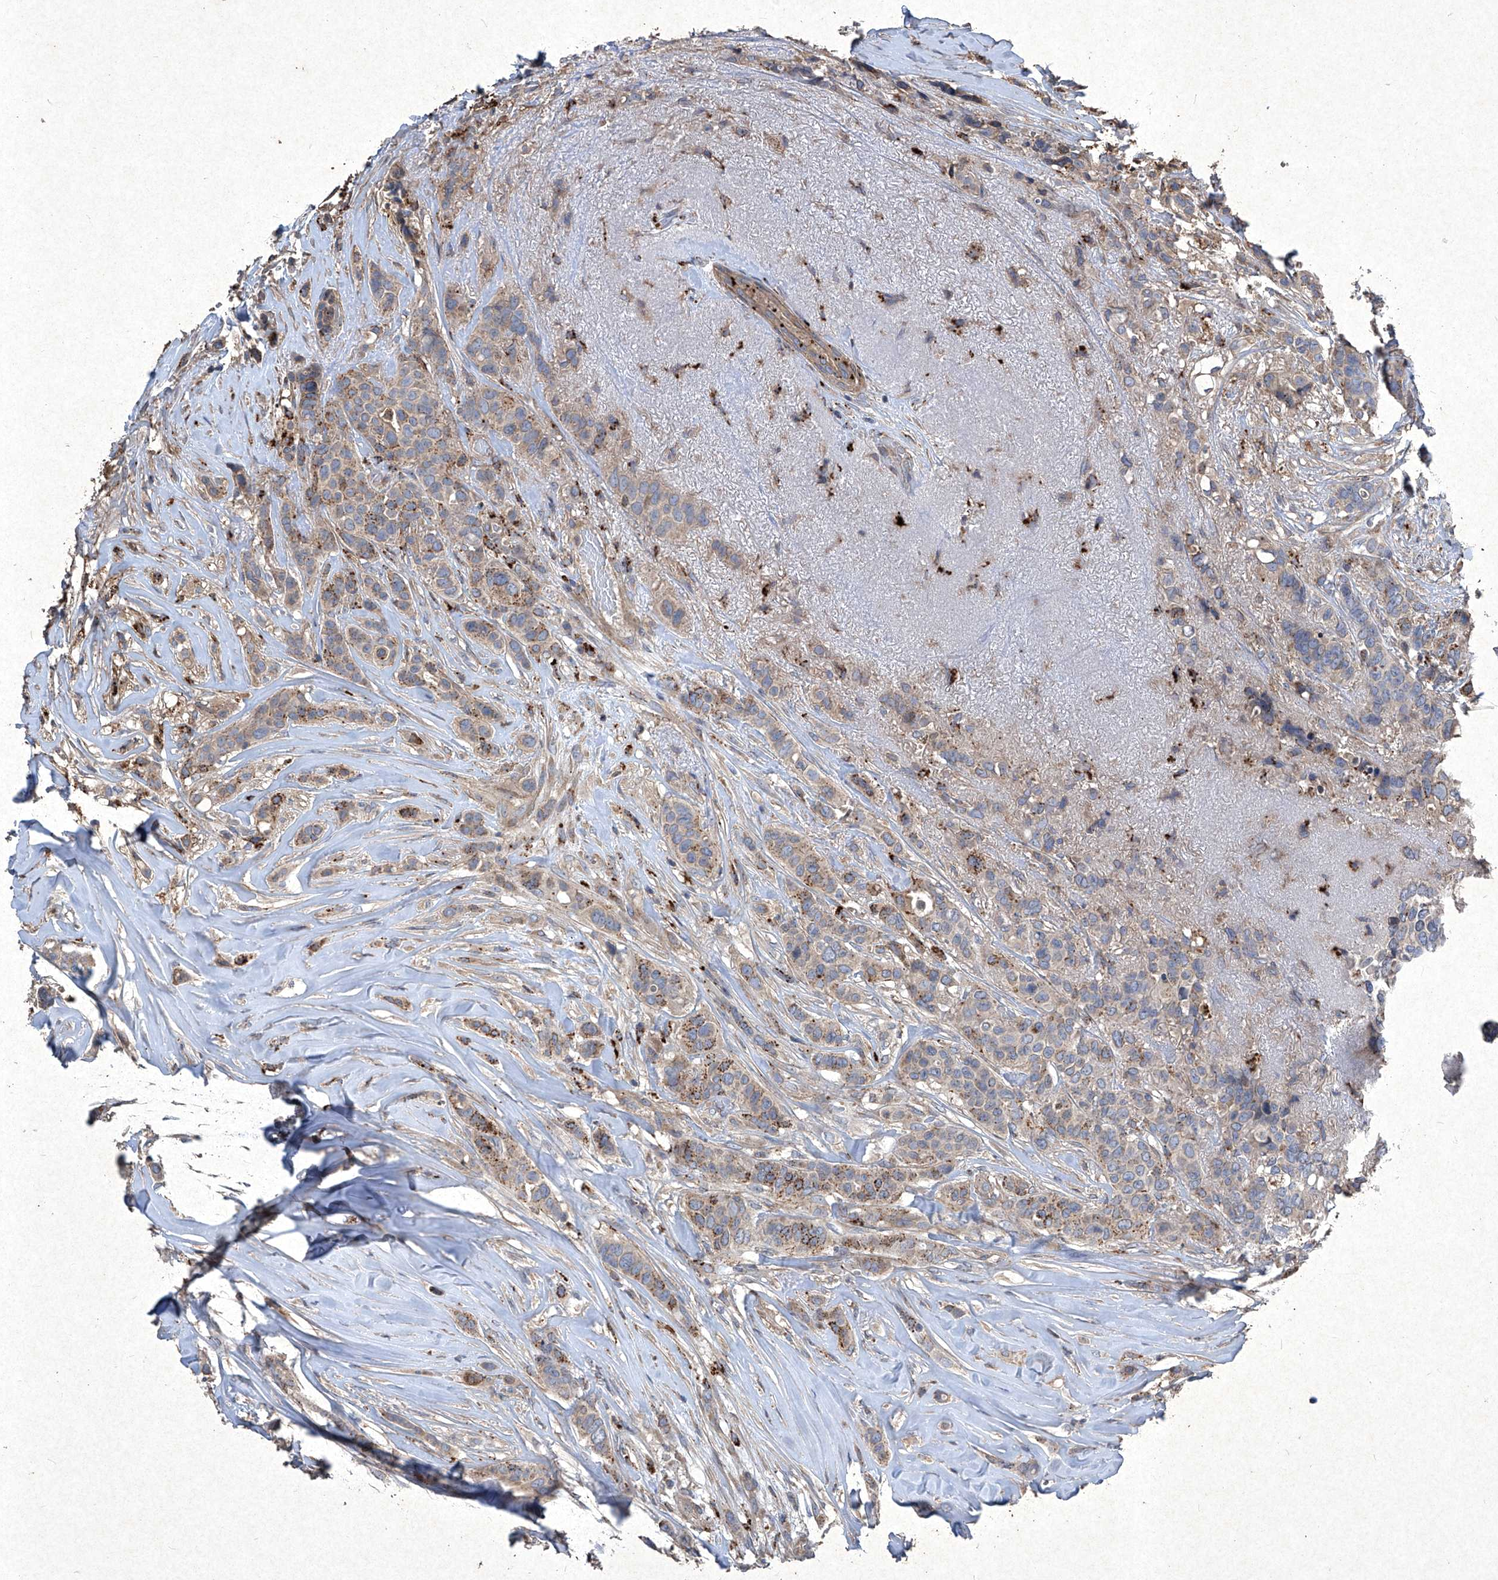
{"staining": {"intensity": "moderate", "quantity": ">75%", "location": "cytoplasmic/membranous"}, "tissue": "breast cancer", "cell_type": "Tumor cells", "image_type": "cancer", "snomed": [{"axis": "morphology", "description": "Lobular carcinoma"}, {"axis": "topography", "description": "Breast"}], "caption": "There is medium levels of moderate cytoplasmic/membranous expression in tumor cells of breast cancer (lobular carcinoma), as demonstrated by immunohistochemical staining (brown color).", "gene": "MED16", "patient": {"sex": "female", "age": 51}}